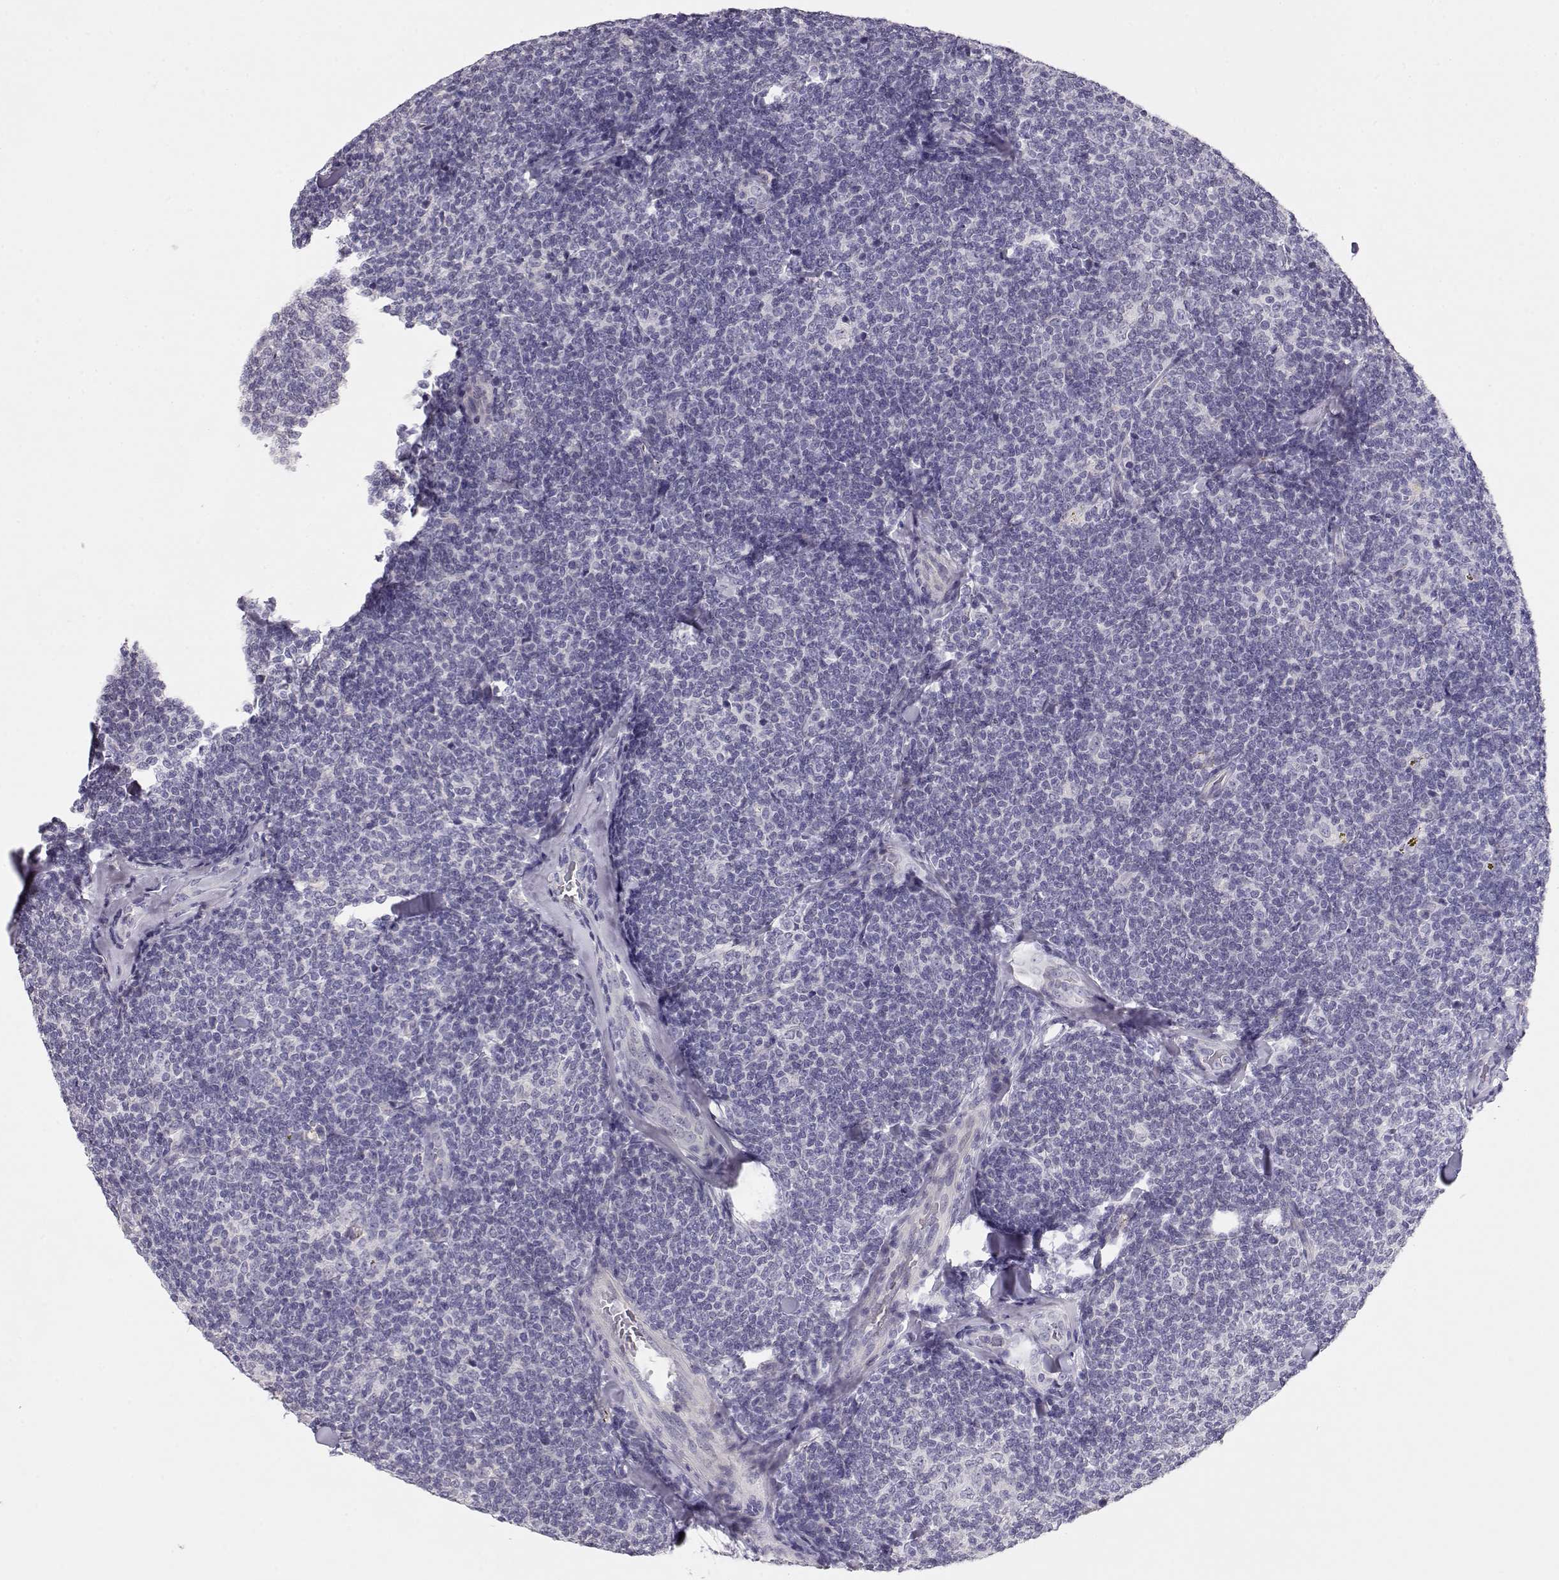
{"staining": {"intensity": "negative", "quantity": "none", "location": "none"}, "tissue": "lymphoma", "cell_type": "Tumor cells", "image_type": "cancer", "snomed": [{"axis": "morphology", "description": "Malignant lymphoma, non-Hodgkin's type, Low grade"}, {"axis": "topography", "description": "Lymph node"}], "caption": "High power microscopy photomicrograph of an IHC micrograph of malignant lymphoma, non-Hodgkin's type (low-grade), revealing no significant positivity in tumor cells.", "gene": "GLIPR1L2", "patient": {"sex": "female", "age": 56}}